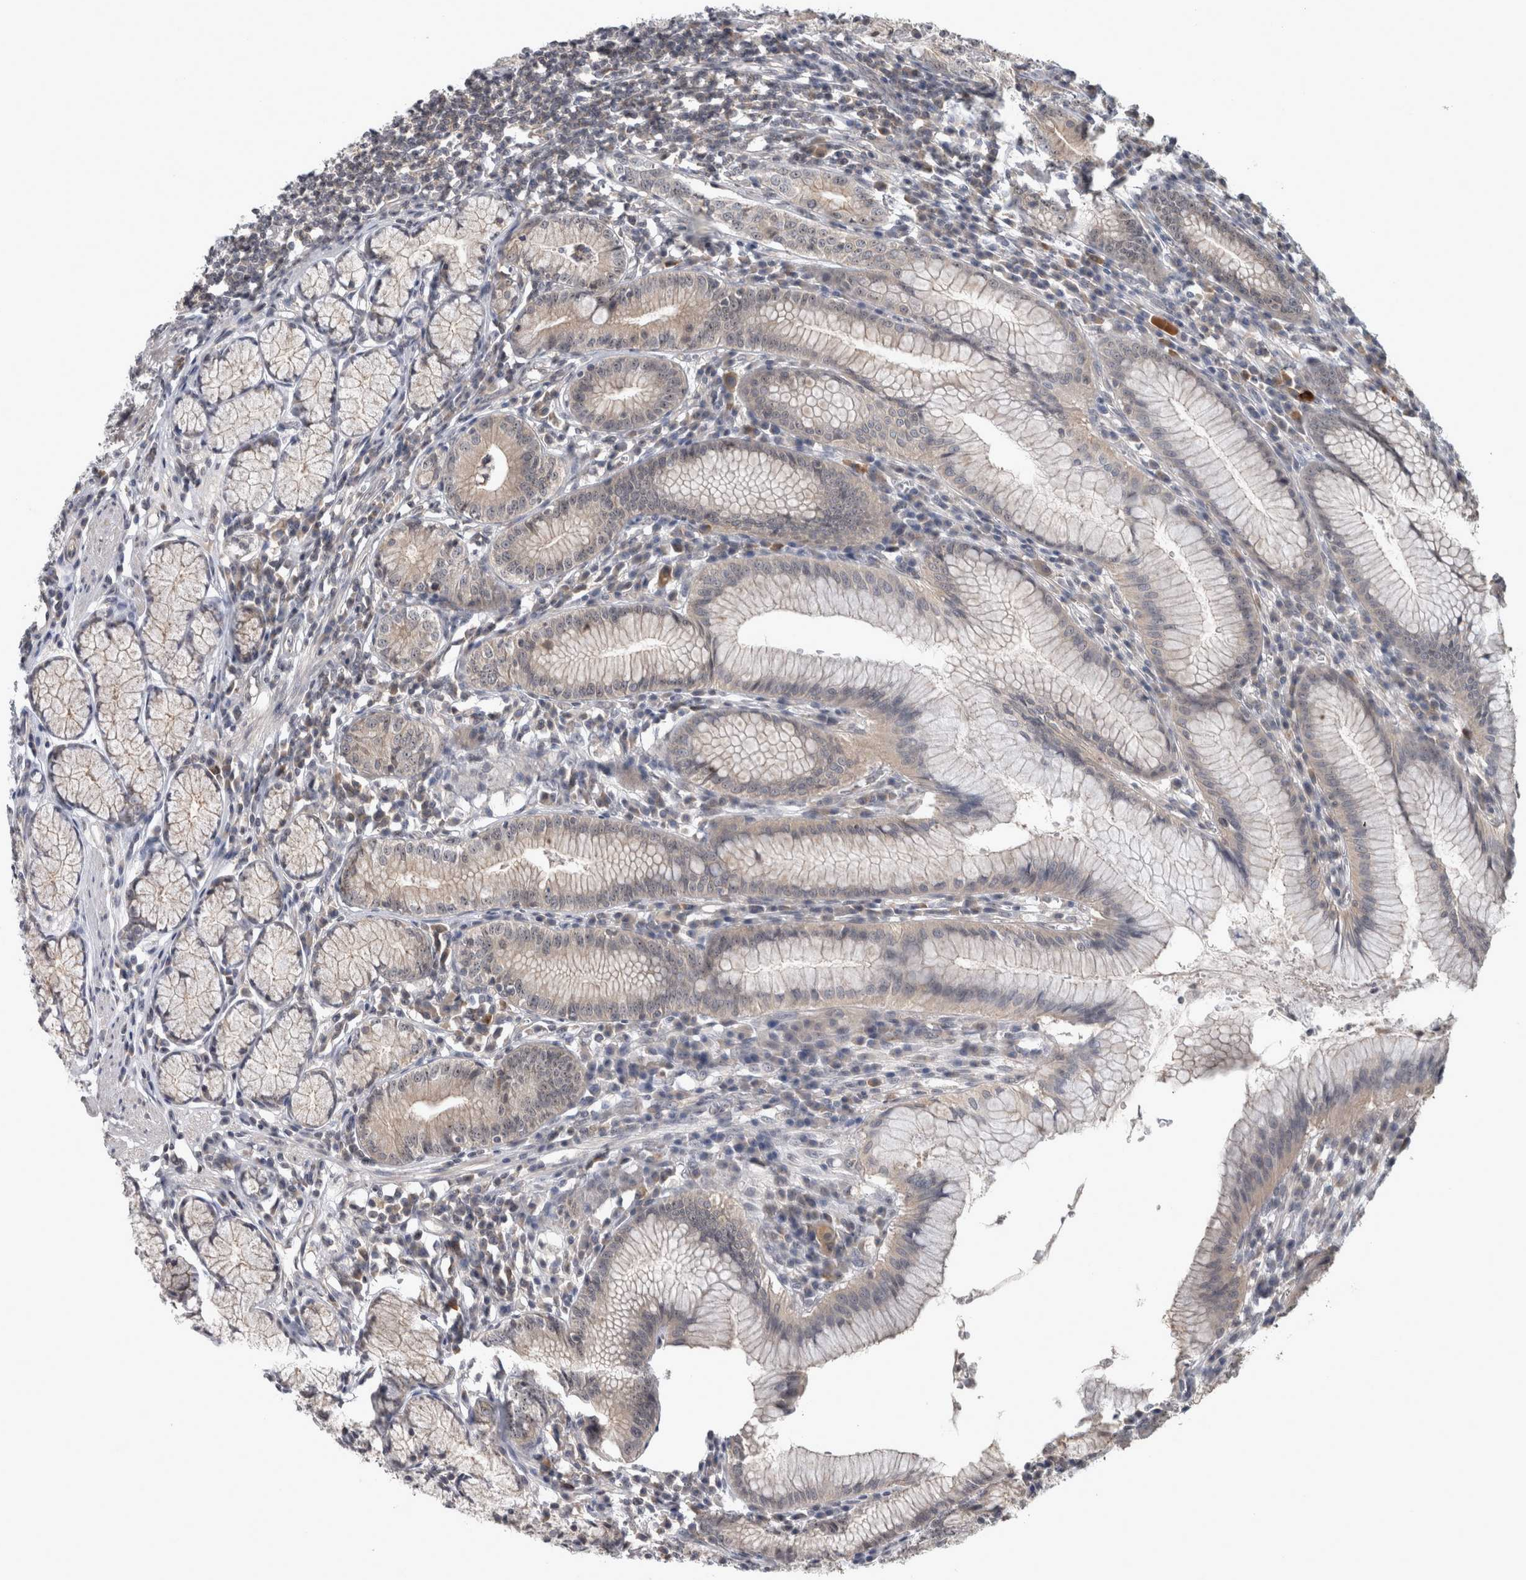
{"staining": {"intensity": "moderate", "quantity": "25%-75%", "location": "cytoplasmic/membranous,nuclear"}, "tissue": "stomach", "cell_type": "Glandular cells", "image_type": "normal", "snomed": [{"axis": "morphology", "description": "Normal tissue, NOS"}, {"axis": "topography", "description": "Stomach"}], "caption": "This histopathology image shows IHC staining of unremarkable stomach, with medium moderate cytoplasmic/membranous,nuclear staining in about 25%-75% of glandular cells.", "gene": "RBM28", "patient": {"sex": "male", "age": 55}}